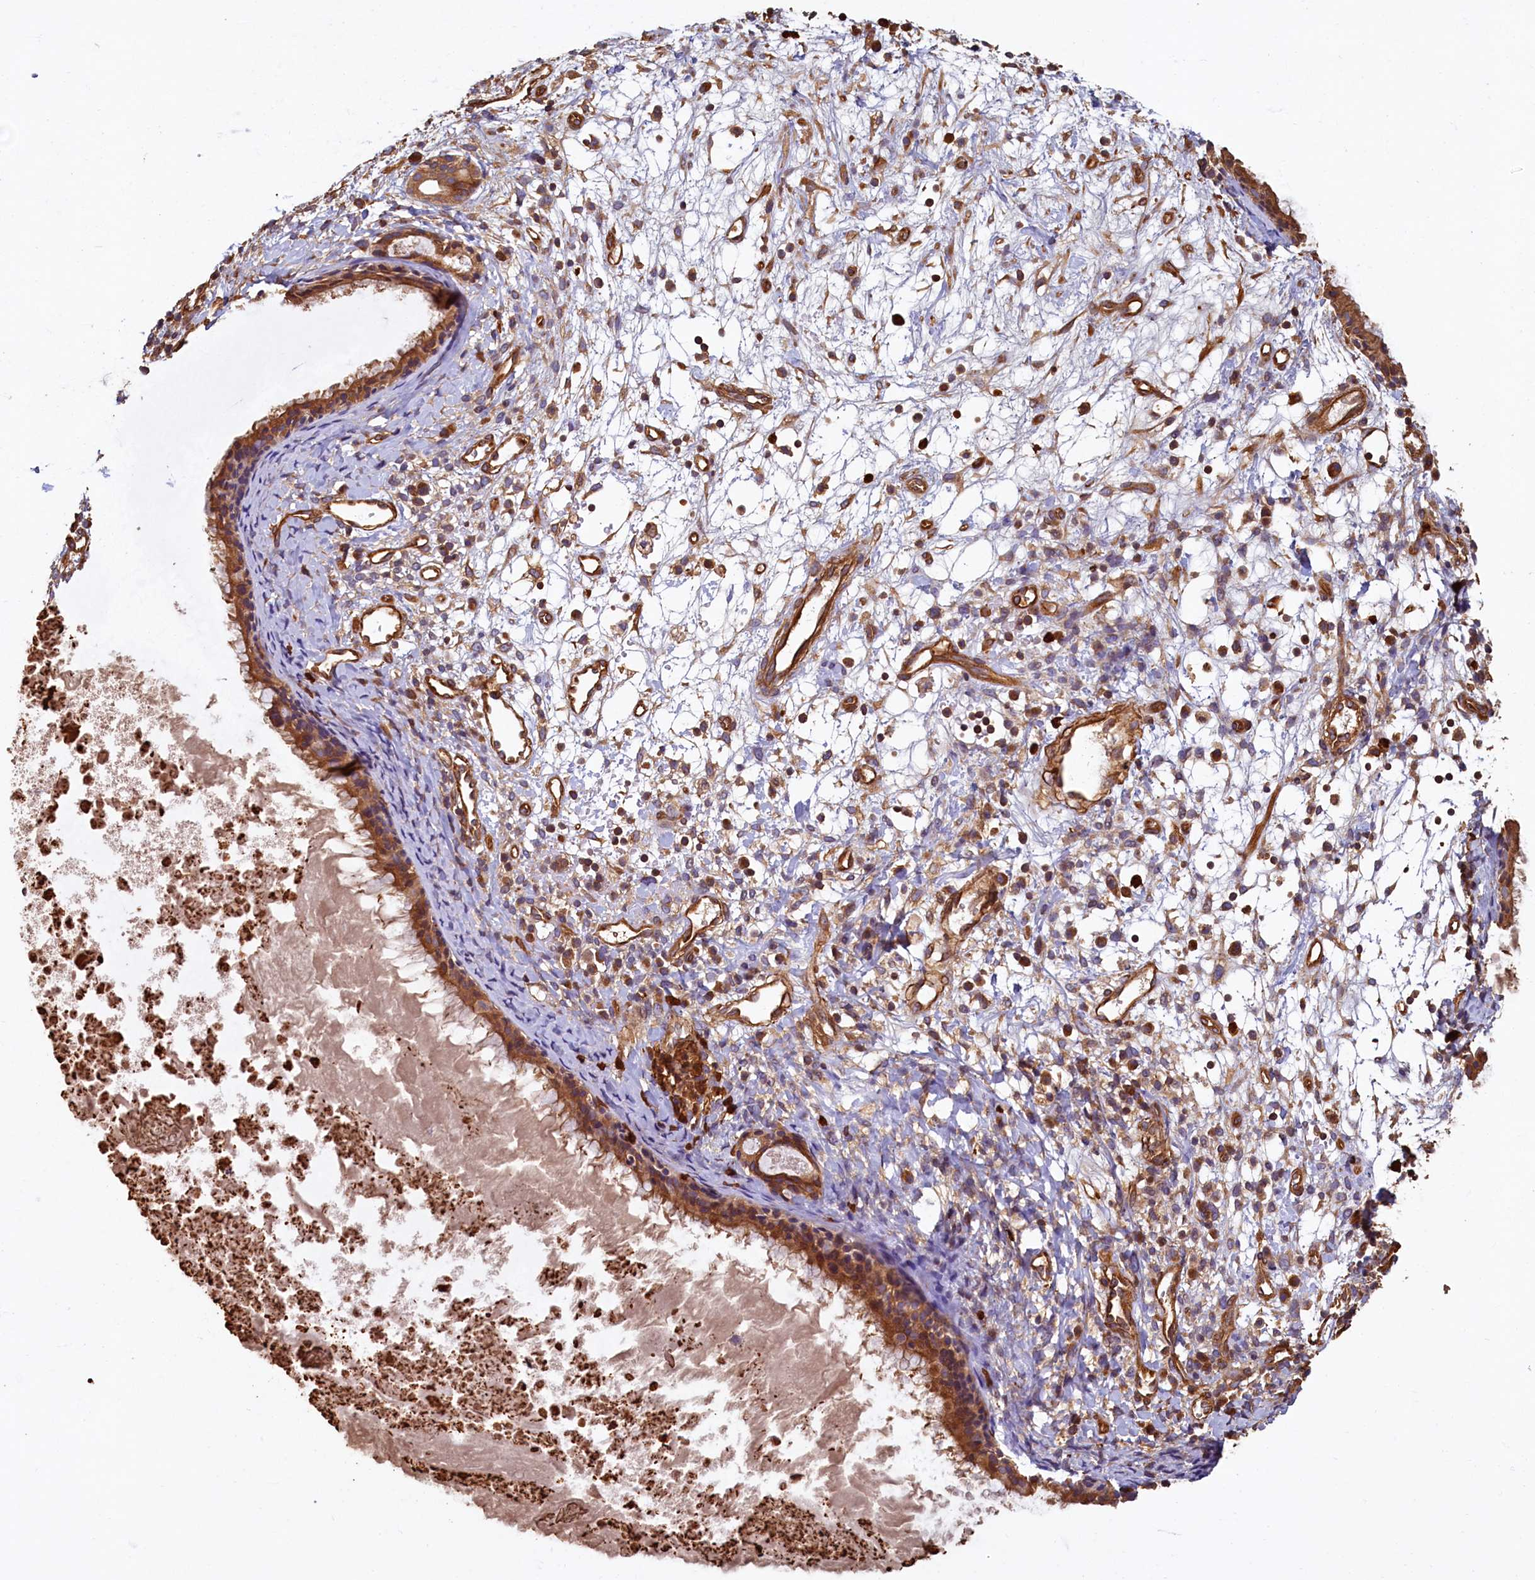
{"staining": {"intensity": "moderate", "quantity": ">75%", "location": "cytoplasmic/membranous"}, "tissue": "nasopharynx", "cell_type": "Respiratory epithelial cells", "image_type": "normal", "snomed": [{"axis": "morphology", "description": "Normal tissue, NOS"}, {"axis": "topography", "description": "Nasopharynx"}], "caption": "Nasopharynx stained with DAB (3,3'-diaminobenzidine) immunohistochemistry (IHC) shows medium levels of moderate cytoplasmic/membranous positivity in approximately >75% of respiratory epithelial cells. The staining was performed using DAB to visualize the protein expression in brown, while the nuclei were stained in blue with hematoxylin (Magnification: 20x).", "gene": "CCDC102B", "patient": {"sex": "male", "age": 22}}